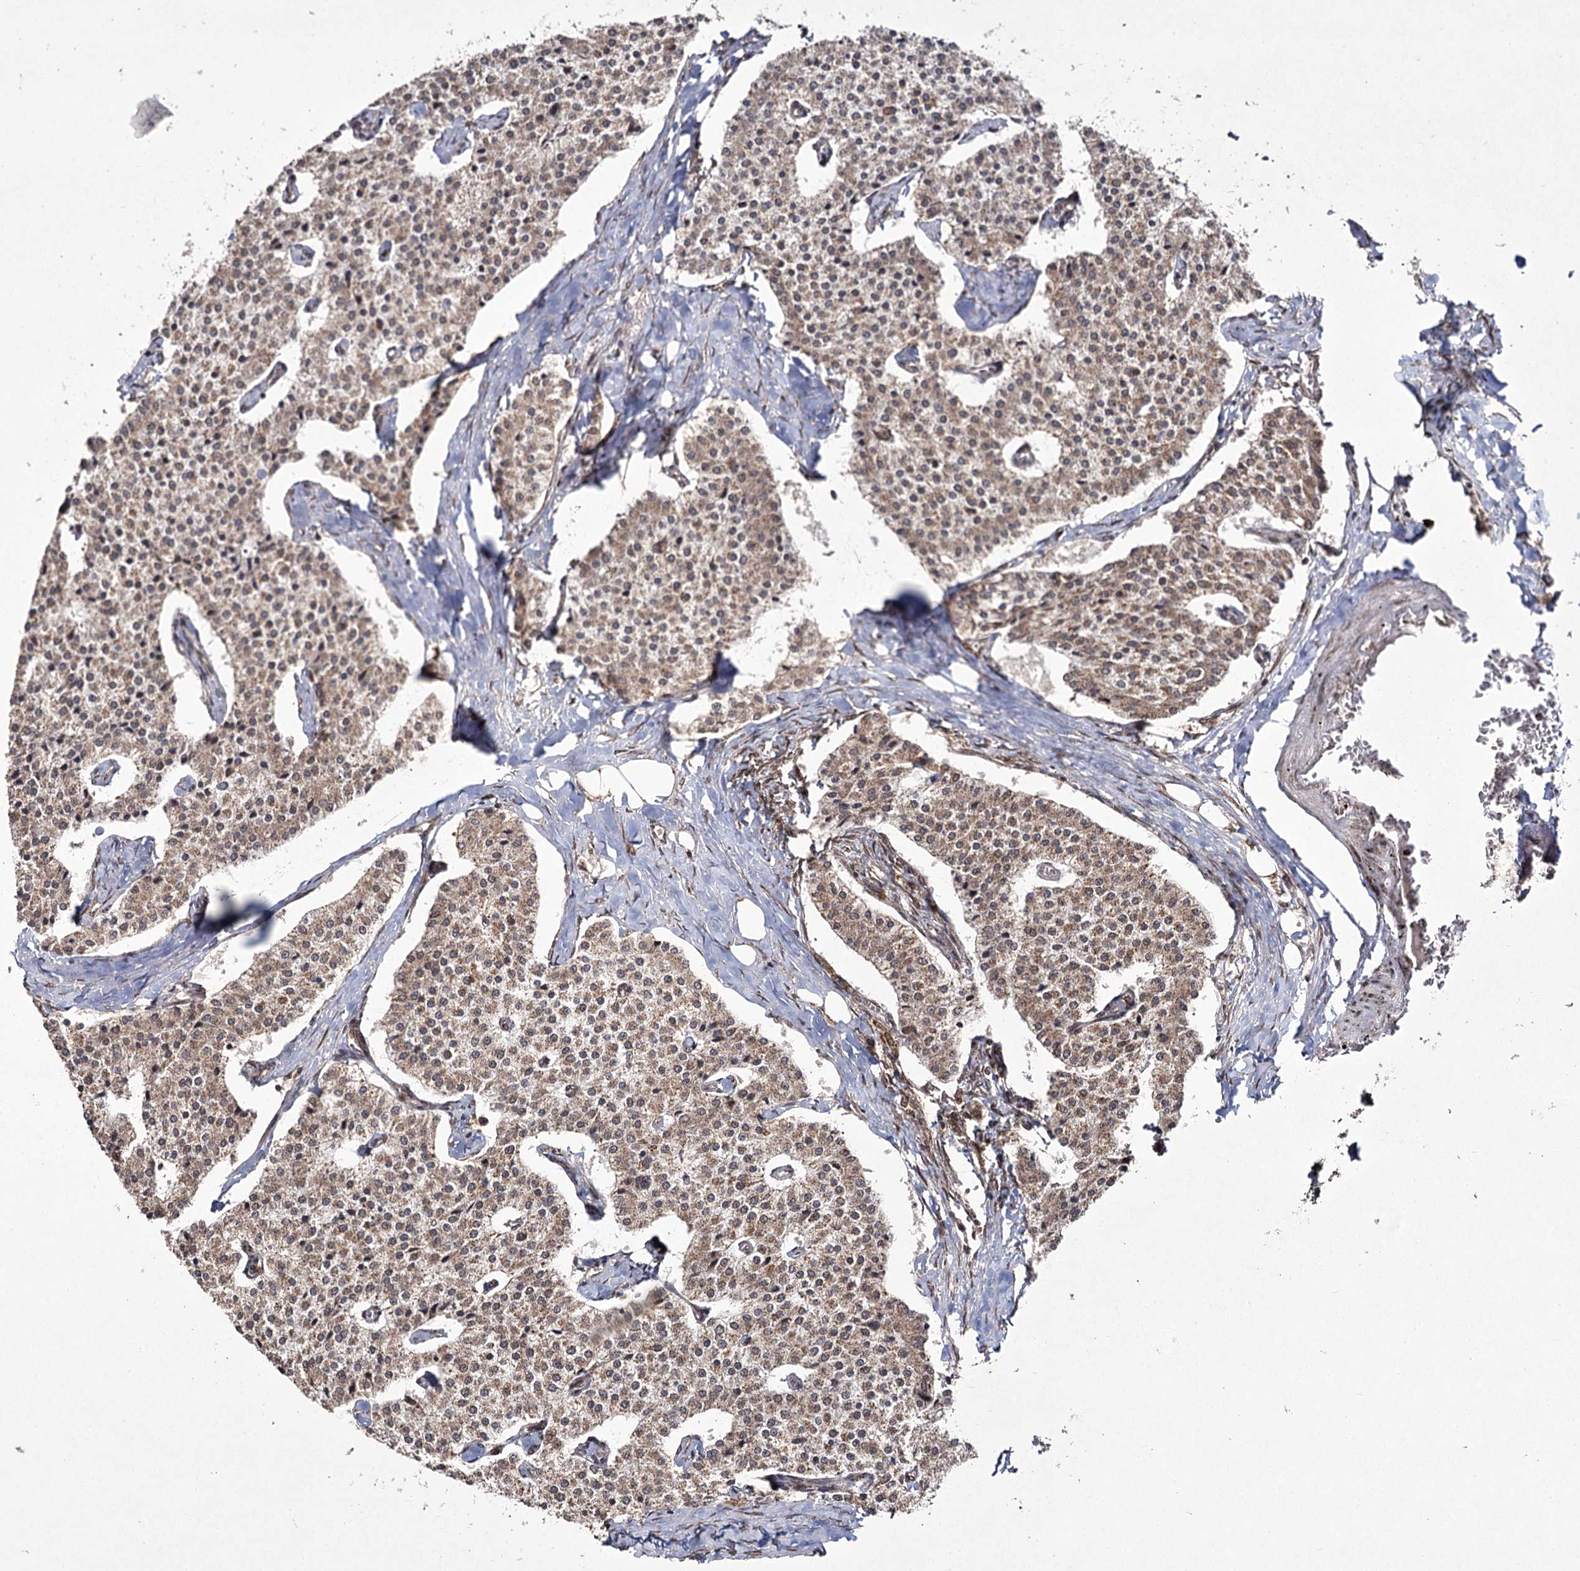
{"staining": {"intensity": "moderate", "quantity": ">75%", "location": "cytoplasmic/membranous"}, "tissue": "carcinoid", "cell_type": "Tumor cells", "image_type": "cancer", "snomed": [{"axis": "morphology", "description": "Carcinoid, malignant, NOS"}, {"axis": "topography", "description": "Colon"}], "caption": "Carcinoid (malignant) stained for a protein (brown) exhibits moderate cytoplasmic/membranous positive expression in approximately >75% of tumor cells.", "gene": "TRNT1", "patient": {"sex": "female", "age": 52}}